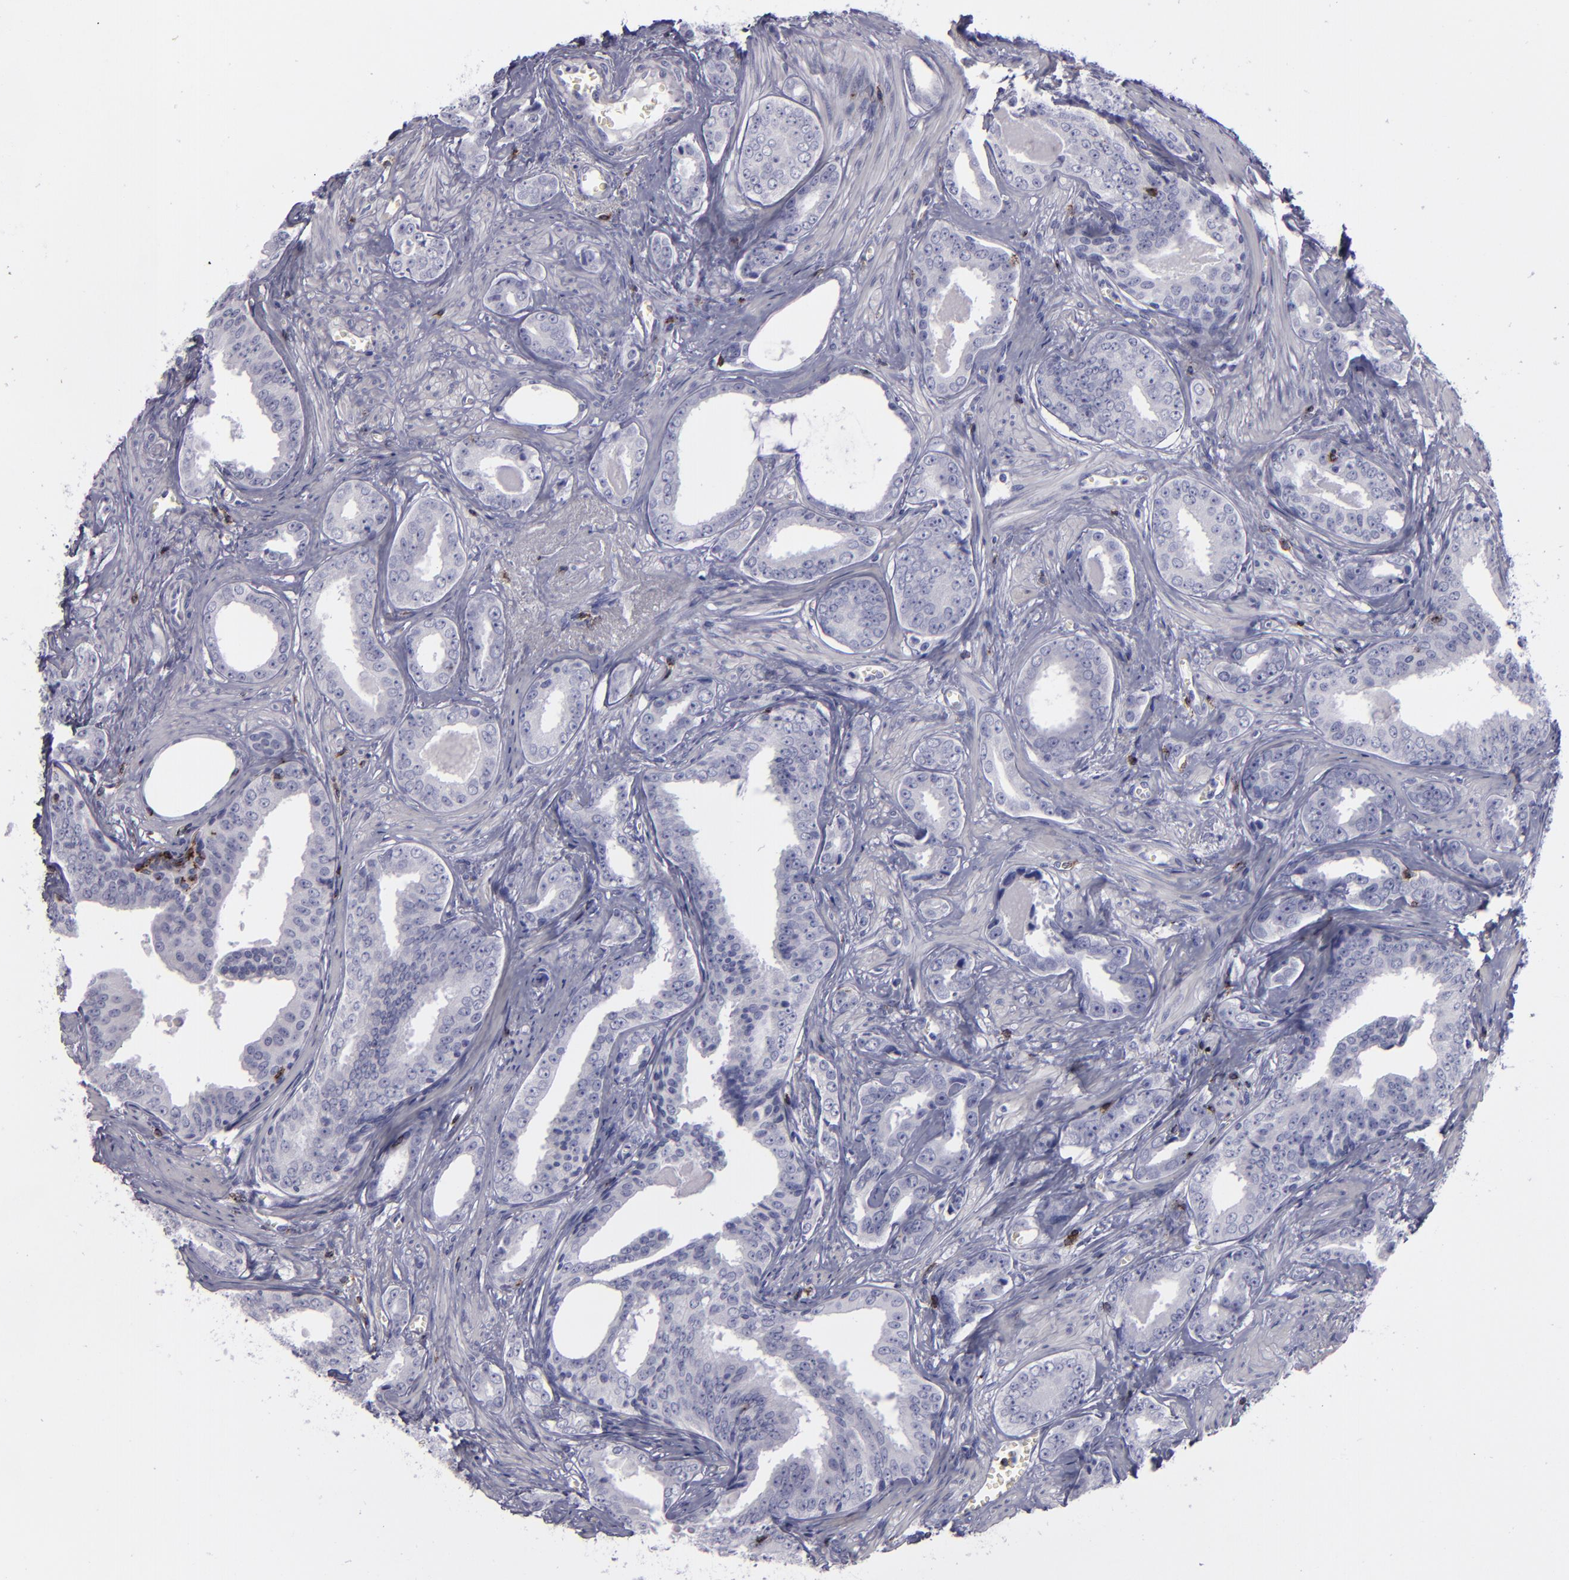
{"staining": {"intensity": "negative", "quantity": "none", "location": "none"}, "tissue": "prostate cancer", "cell_type": "Tumor cells", "image_type": "cancer", "snomed": [{"axis": "morphology", "description": "Adenocarcinoma, Medium grade"}, {"axis": "topography", "description": "Prostate"}], "caption": "This is a histopathology image of IHC staining of prostate cancer (adenocarcinoma (medium-grade)), which shows no staining in tumor cells.", "gene": "CD2", "patient": {"sex": "male", "age": 79}}